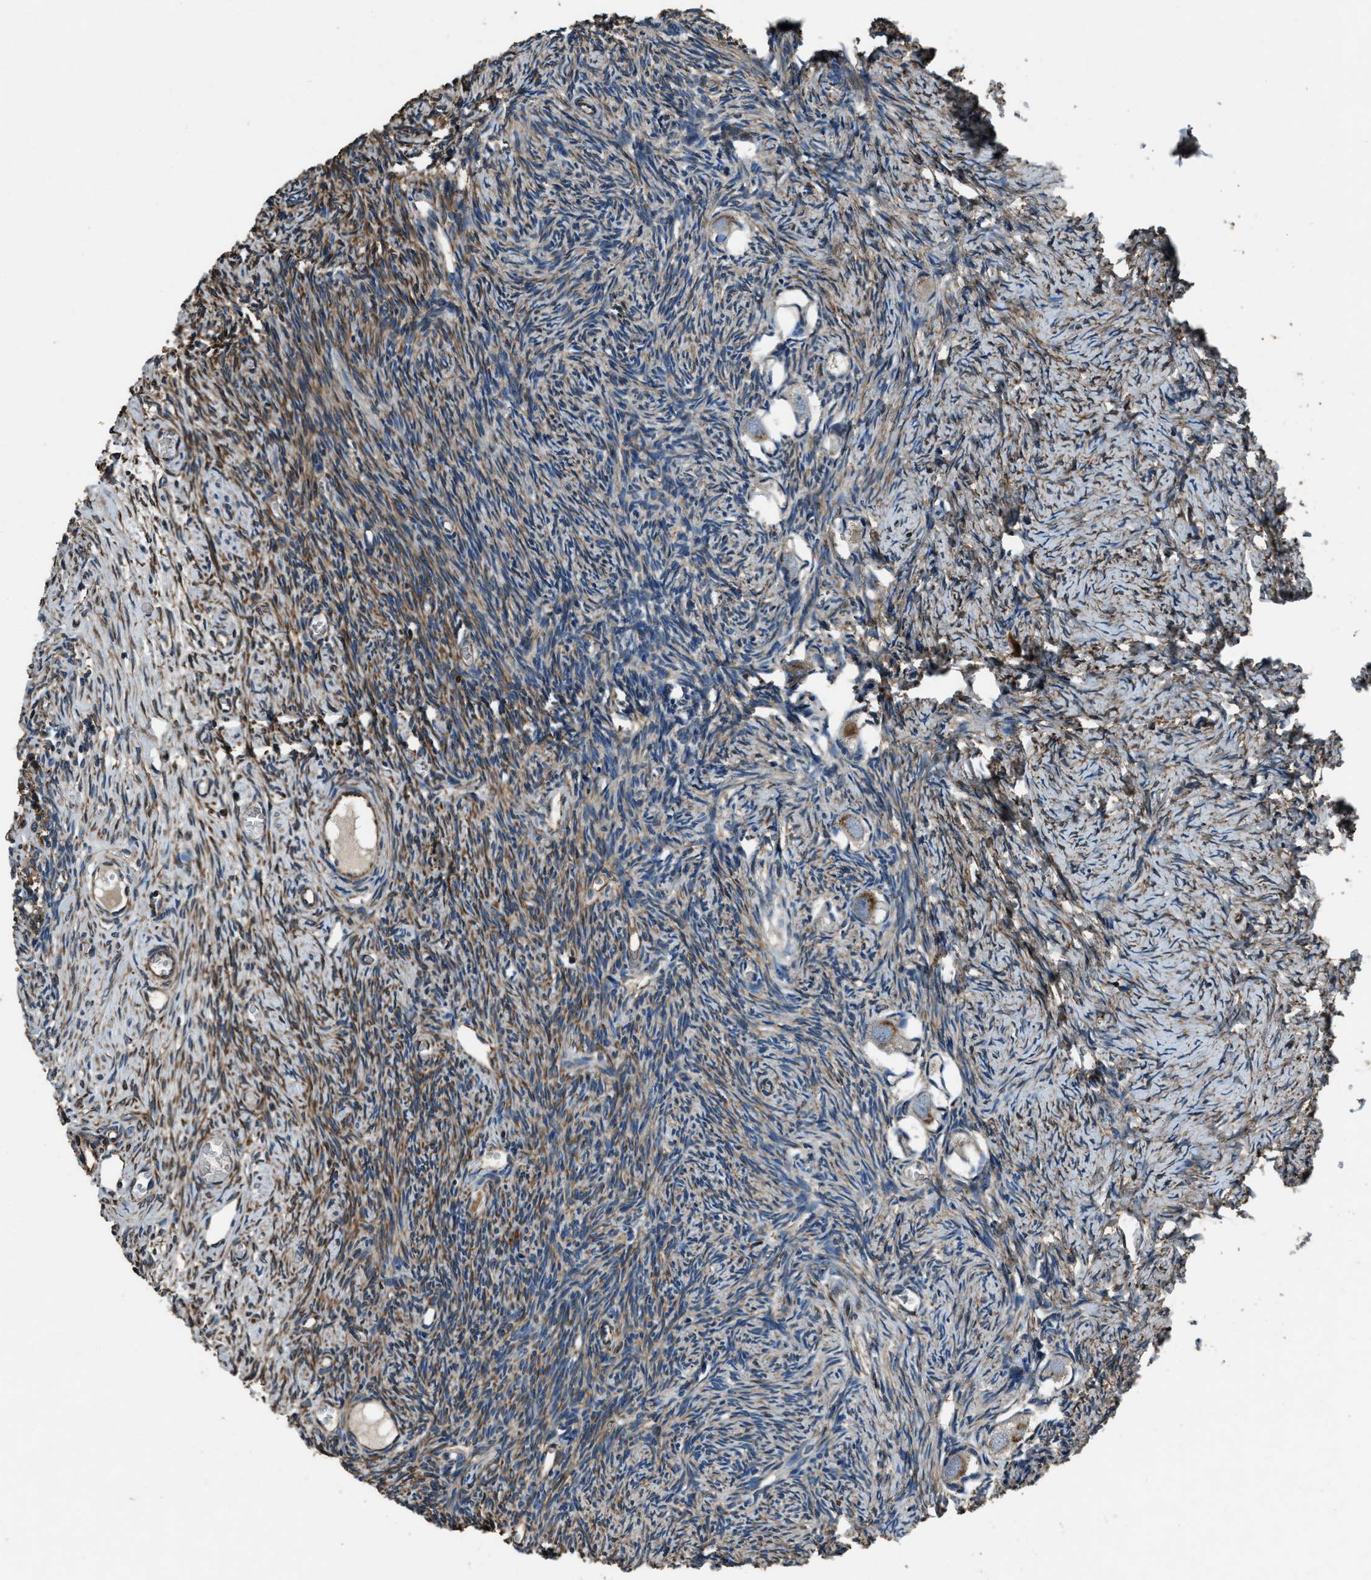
{"staining": {"intensity": "moderate", "quantity": "25%-75%", "location": "cytoplasmic/membranous"}, "tissue": "ovary", "cell_type": "Follicle cells", "image_type": "normal", "snomed": [{"axis": "morphology", "description": "Normal tissue, NOS"}, {"axis": "topography", "description": "Ovary"}], "caption": "Approximately 25%-75% of follicle cells in unremarkable human ovary exhibit moderate cytoplasmic/membranous protein staining as visualized by brown immunohistochemical staining.", "gene": "OGDH", "patient": {"sex": "female", "age": 27}}